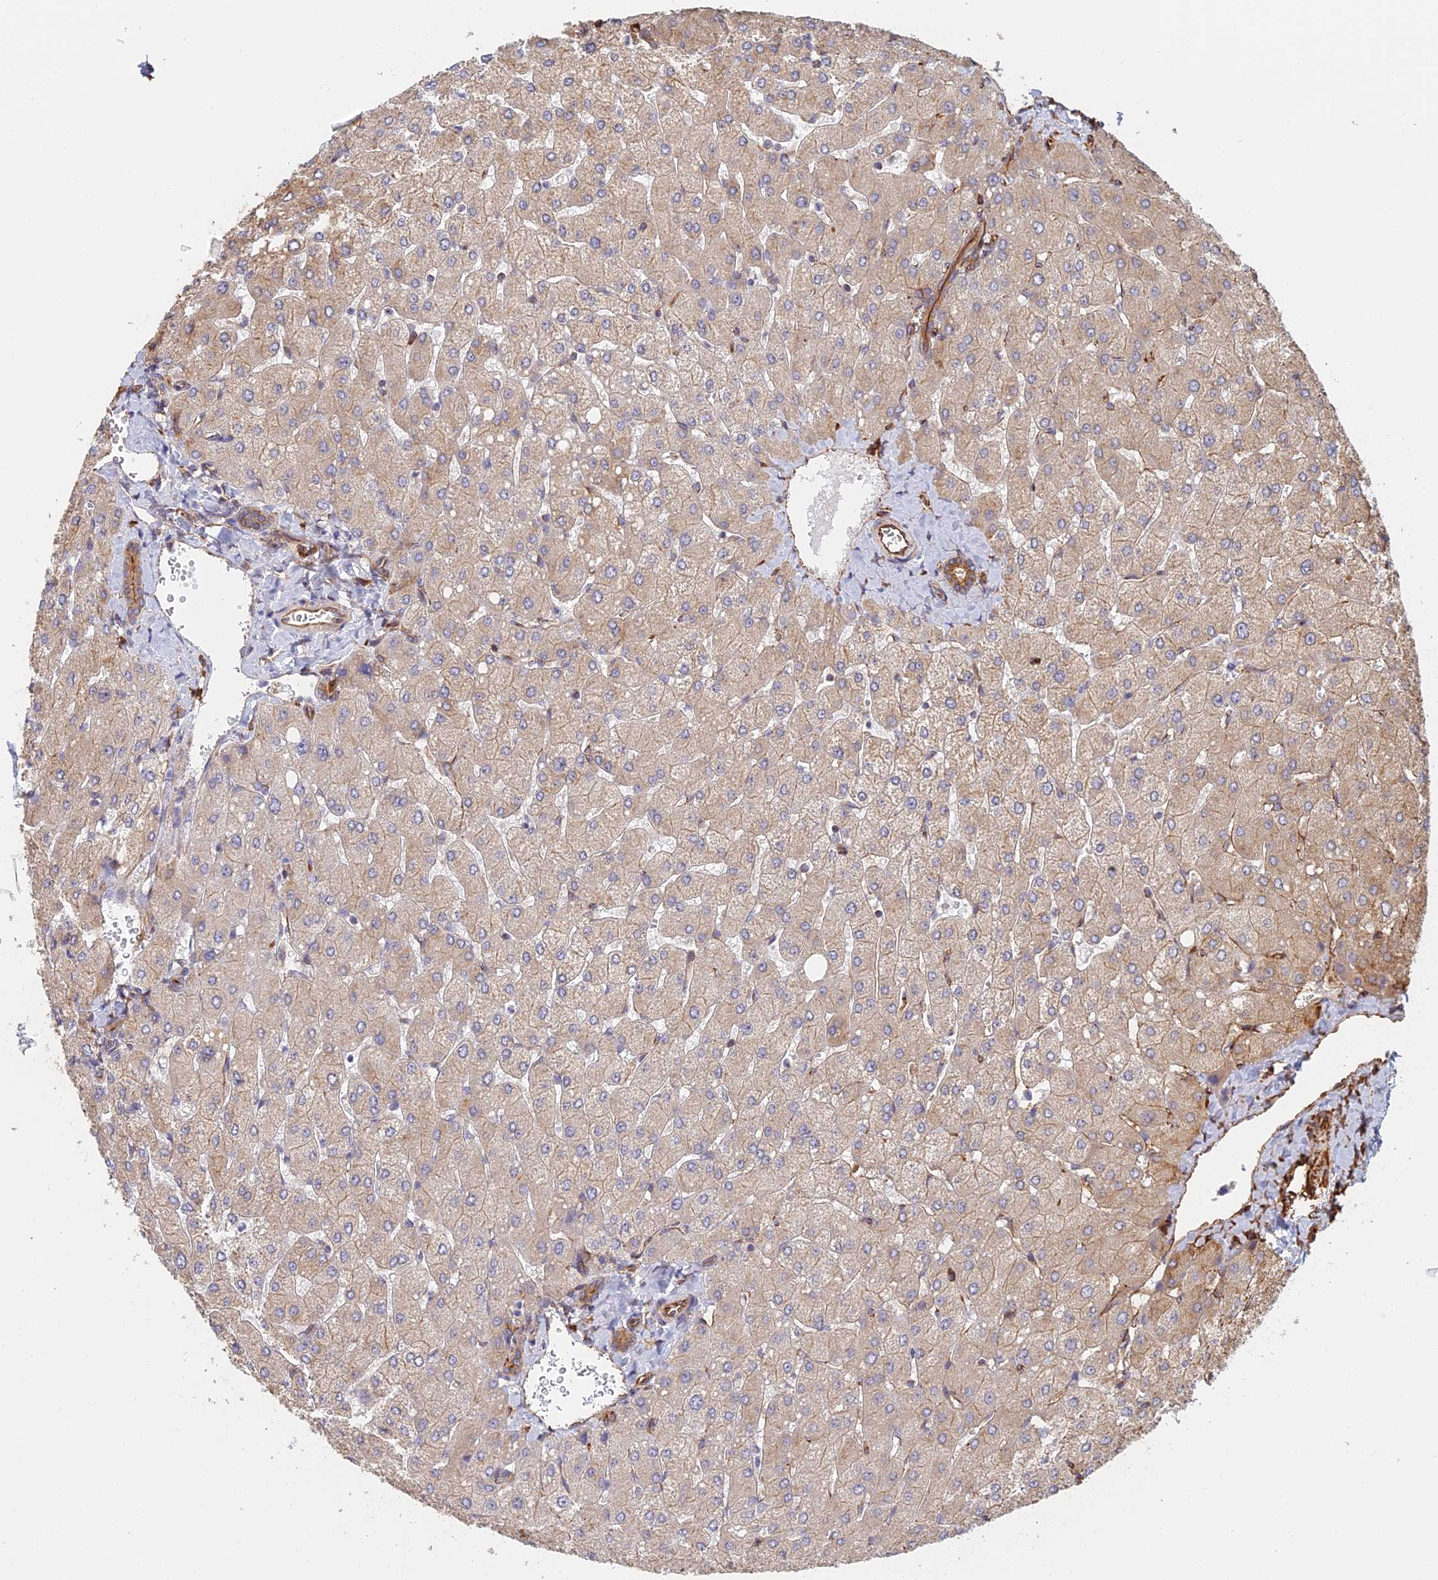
{"staining": {"intensity": "moderate", "quantity": "25%-75%", "location": "cytoplasmic/membranous"}, "tissue": "liver", "cell_type": "Cholangiocytes", "image_type": "normal", "snomed": [{"axis": "morphology", "description": "Normal tissue, NOS"}, {"axis": "topography", "description": "Liver"}], "caption": "Cholangiocytes show medium levels of moderate cytoplasmic/membranous expression in approximately 25%-75% of cells in benign liver.", "gene": "WBP11", "patient": {"sex": "male", "age": 55}}